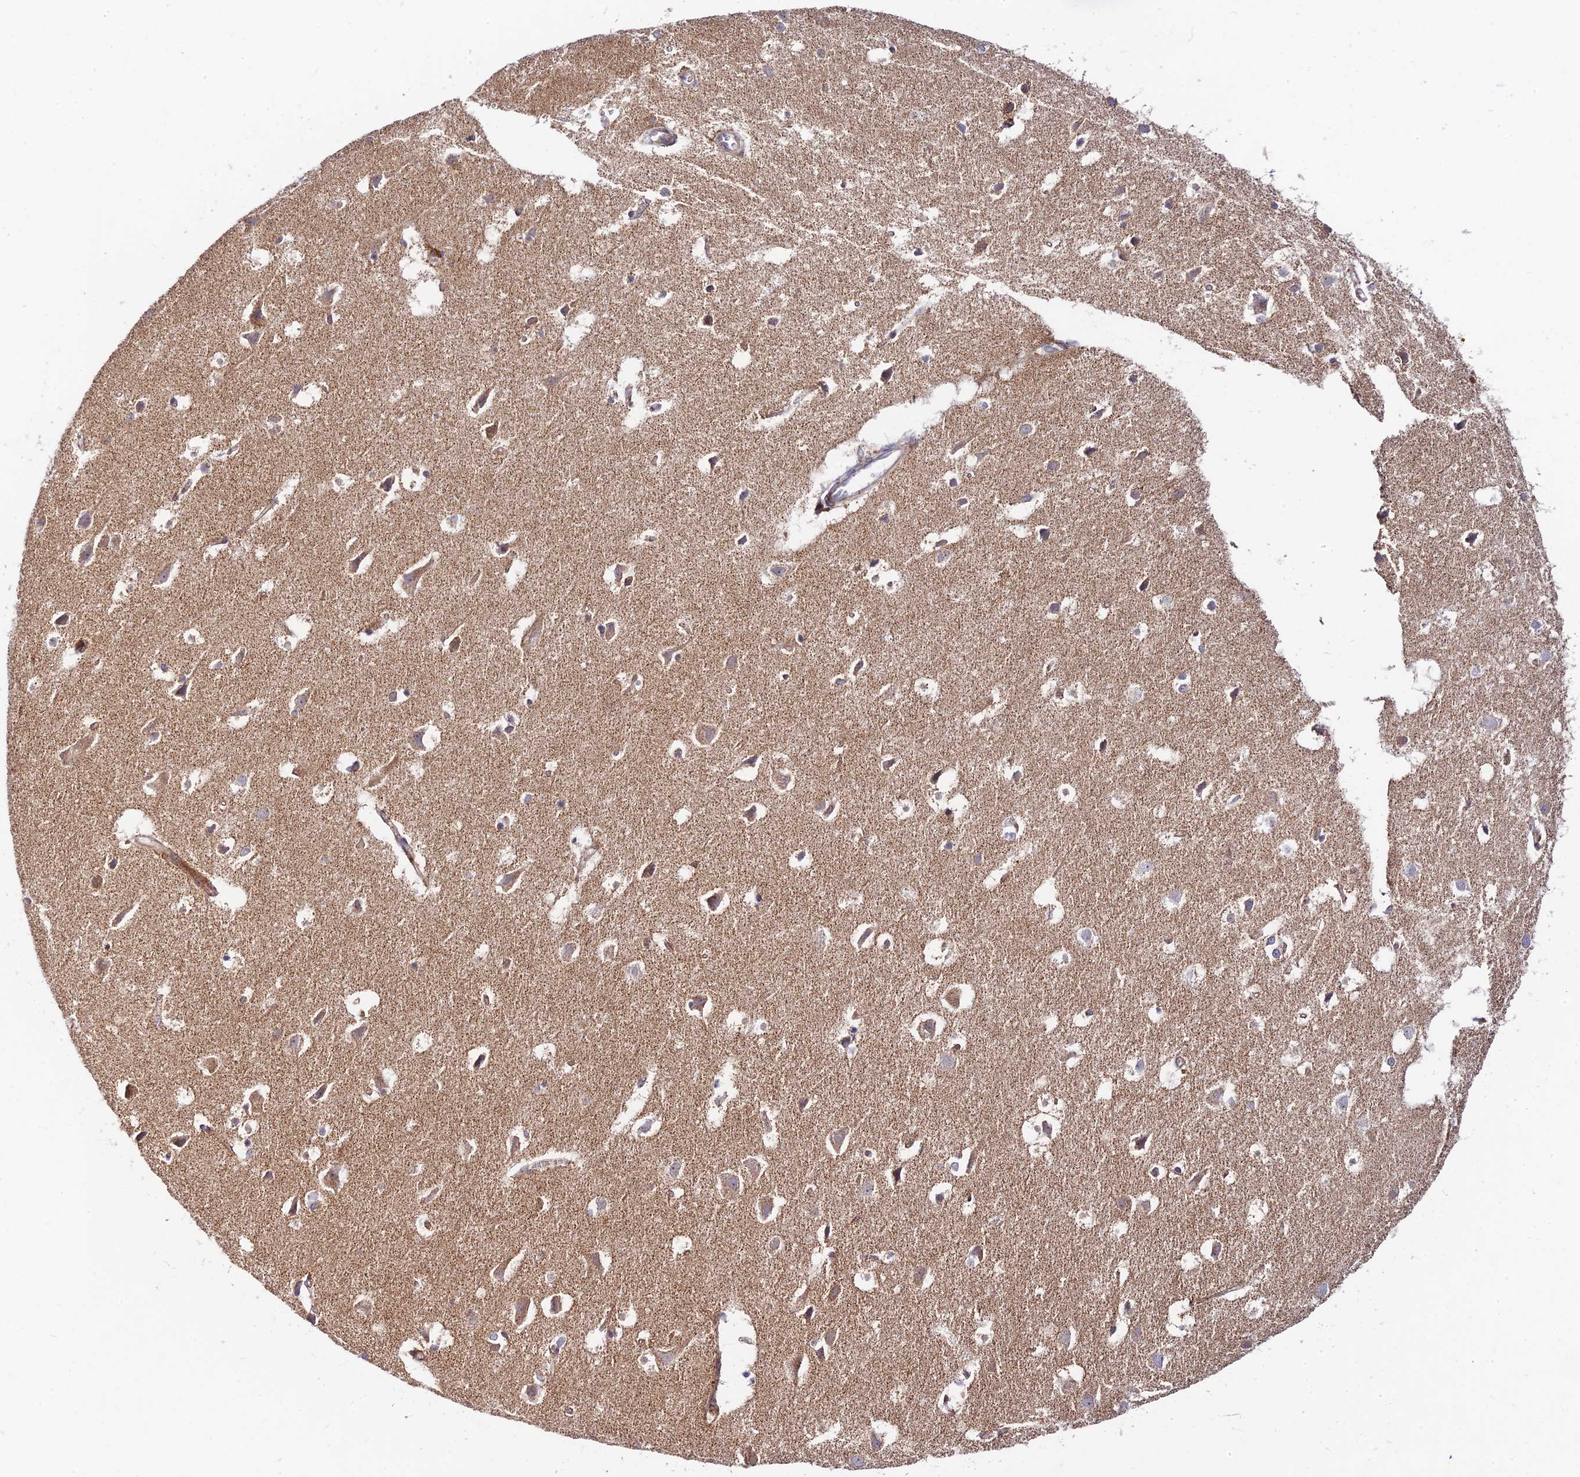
{"staining": {"intensity": "weak", "quantity": "25%-75%", "location": "cytoplasmic/membranous"}, "tissue": "cerebral cortex", "cell_type": "Endothelial cells", "image_type": "normal", "snomed": [{"axis": "morphology", "description": "Normal tissue, NOS"}, {"axis": "topography", "description": "Cerebral cortex"}], "caption": "IHC of normal human cerebral cortex reveals low levels of weak cytoplasmic/membranous staining in about 25%-75% of endothelial cells.", "gene": "FUOM", "patient": {"sex": "male", "age": 54}}